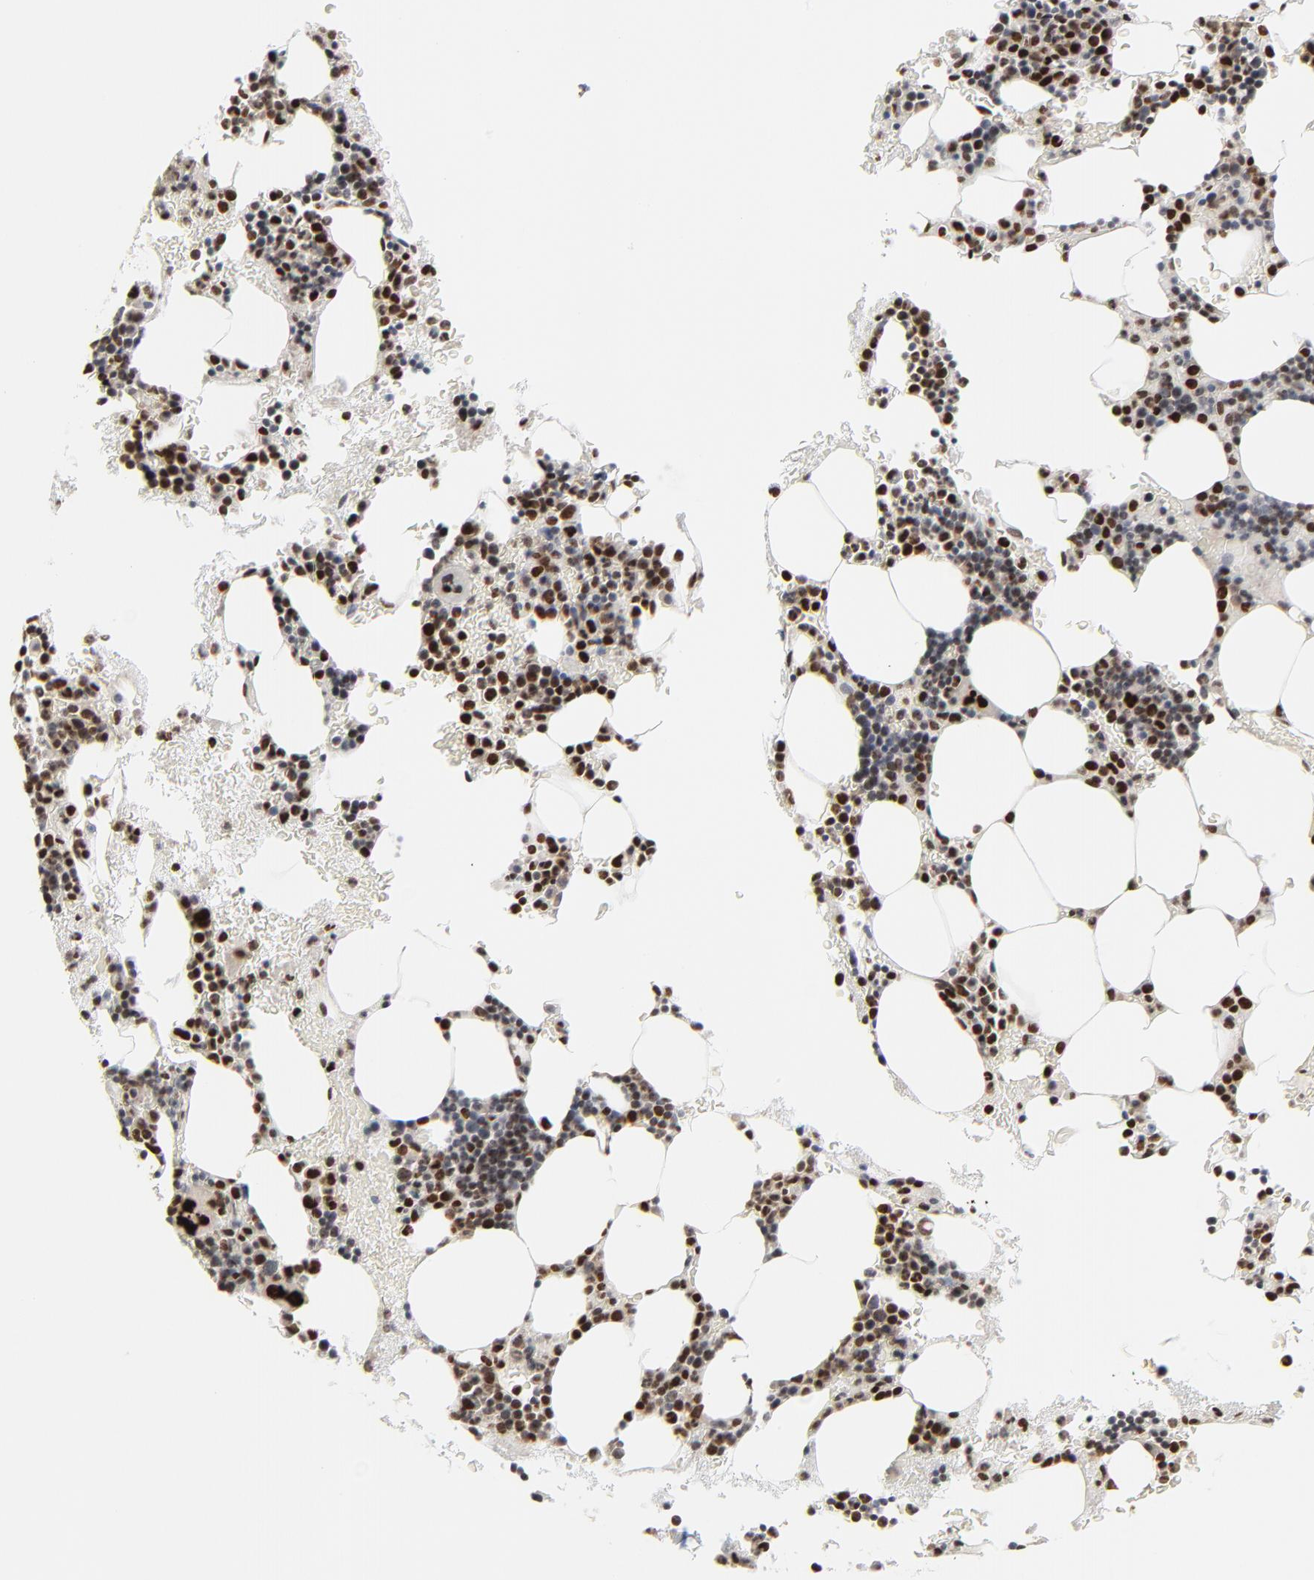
{"staining": {"intensity": "strong", "quantity": ">75%", "location": "nuclear"}, "tissue": "bone marrow", "cell_type": "Hematopoietic cells", "image_type": "normal", "snomed": [{"axis": "morphology", "description": "Normal tissue, NOS"}, {"axis": "topography", "description": "Bone marrow"}], "caption": "Protein staining of unremarkable bone marrow reveals strong nuclear staining in approximately >75% of hematopoietic cells.", "gene": "CUX1", "patient": {"sex": "male", "age": 78}}